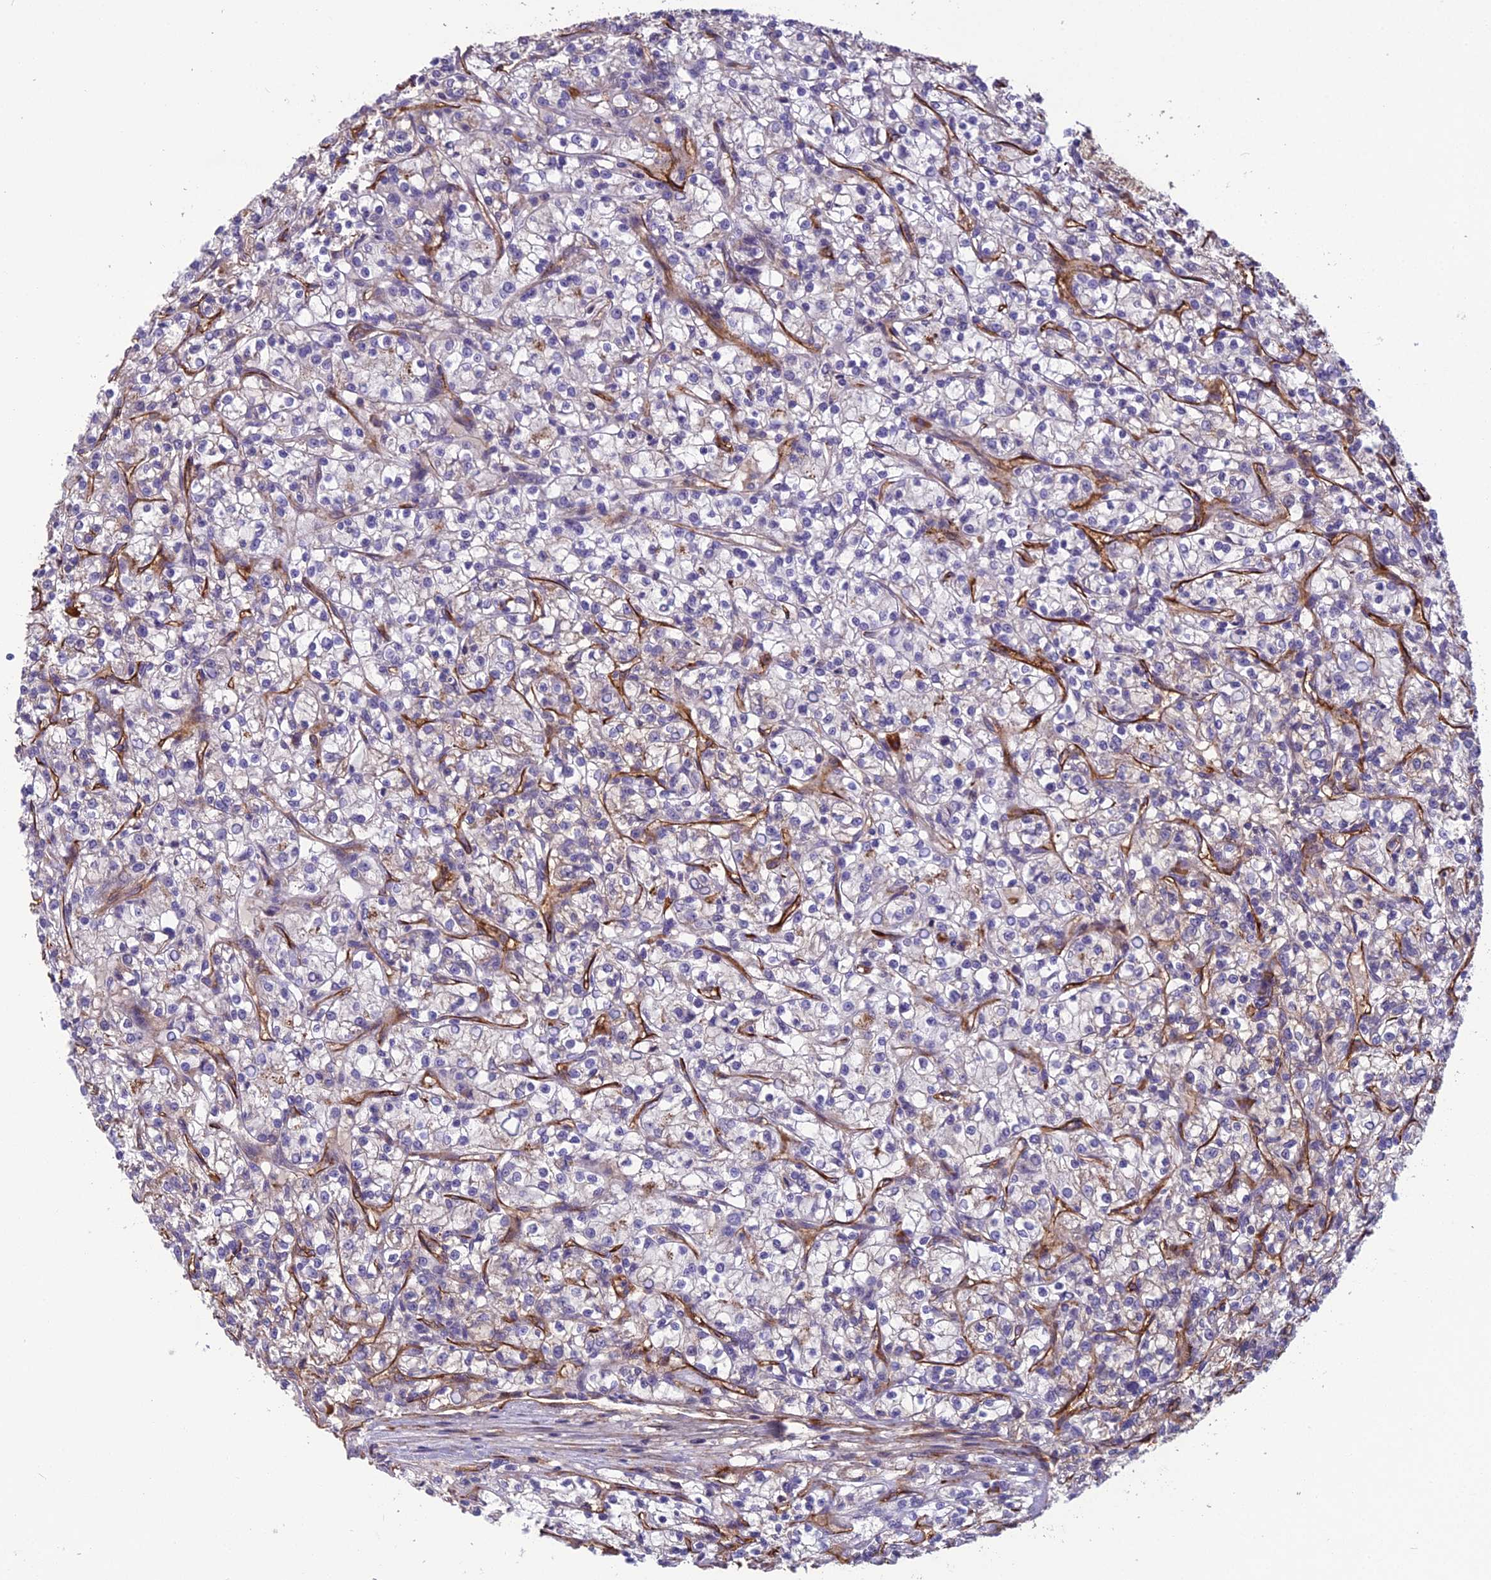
{"staining": {"intensity": "negative", "quantity": "none", "location": "none"}, "tissue": "renal cancer", "cell_type": "Tumor cells", "image_type": "cancer", "snomed": [{"axis": "morphology", "description": "Adenocarcinoma, NOS"}, {"axis": "topography", "description": "Kidney"}], "caption": "This is a photomicrograph of IHC staining of adenocarcinoma (renal), which shows no positivity in tumor cells.", "gene": "TSPAN15", "patient": {"sex": "female", "age": 59}}